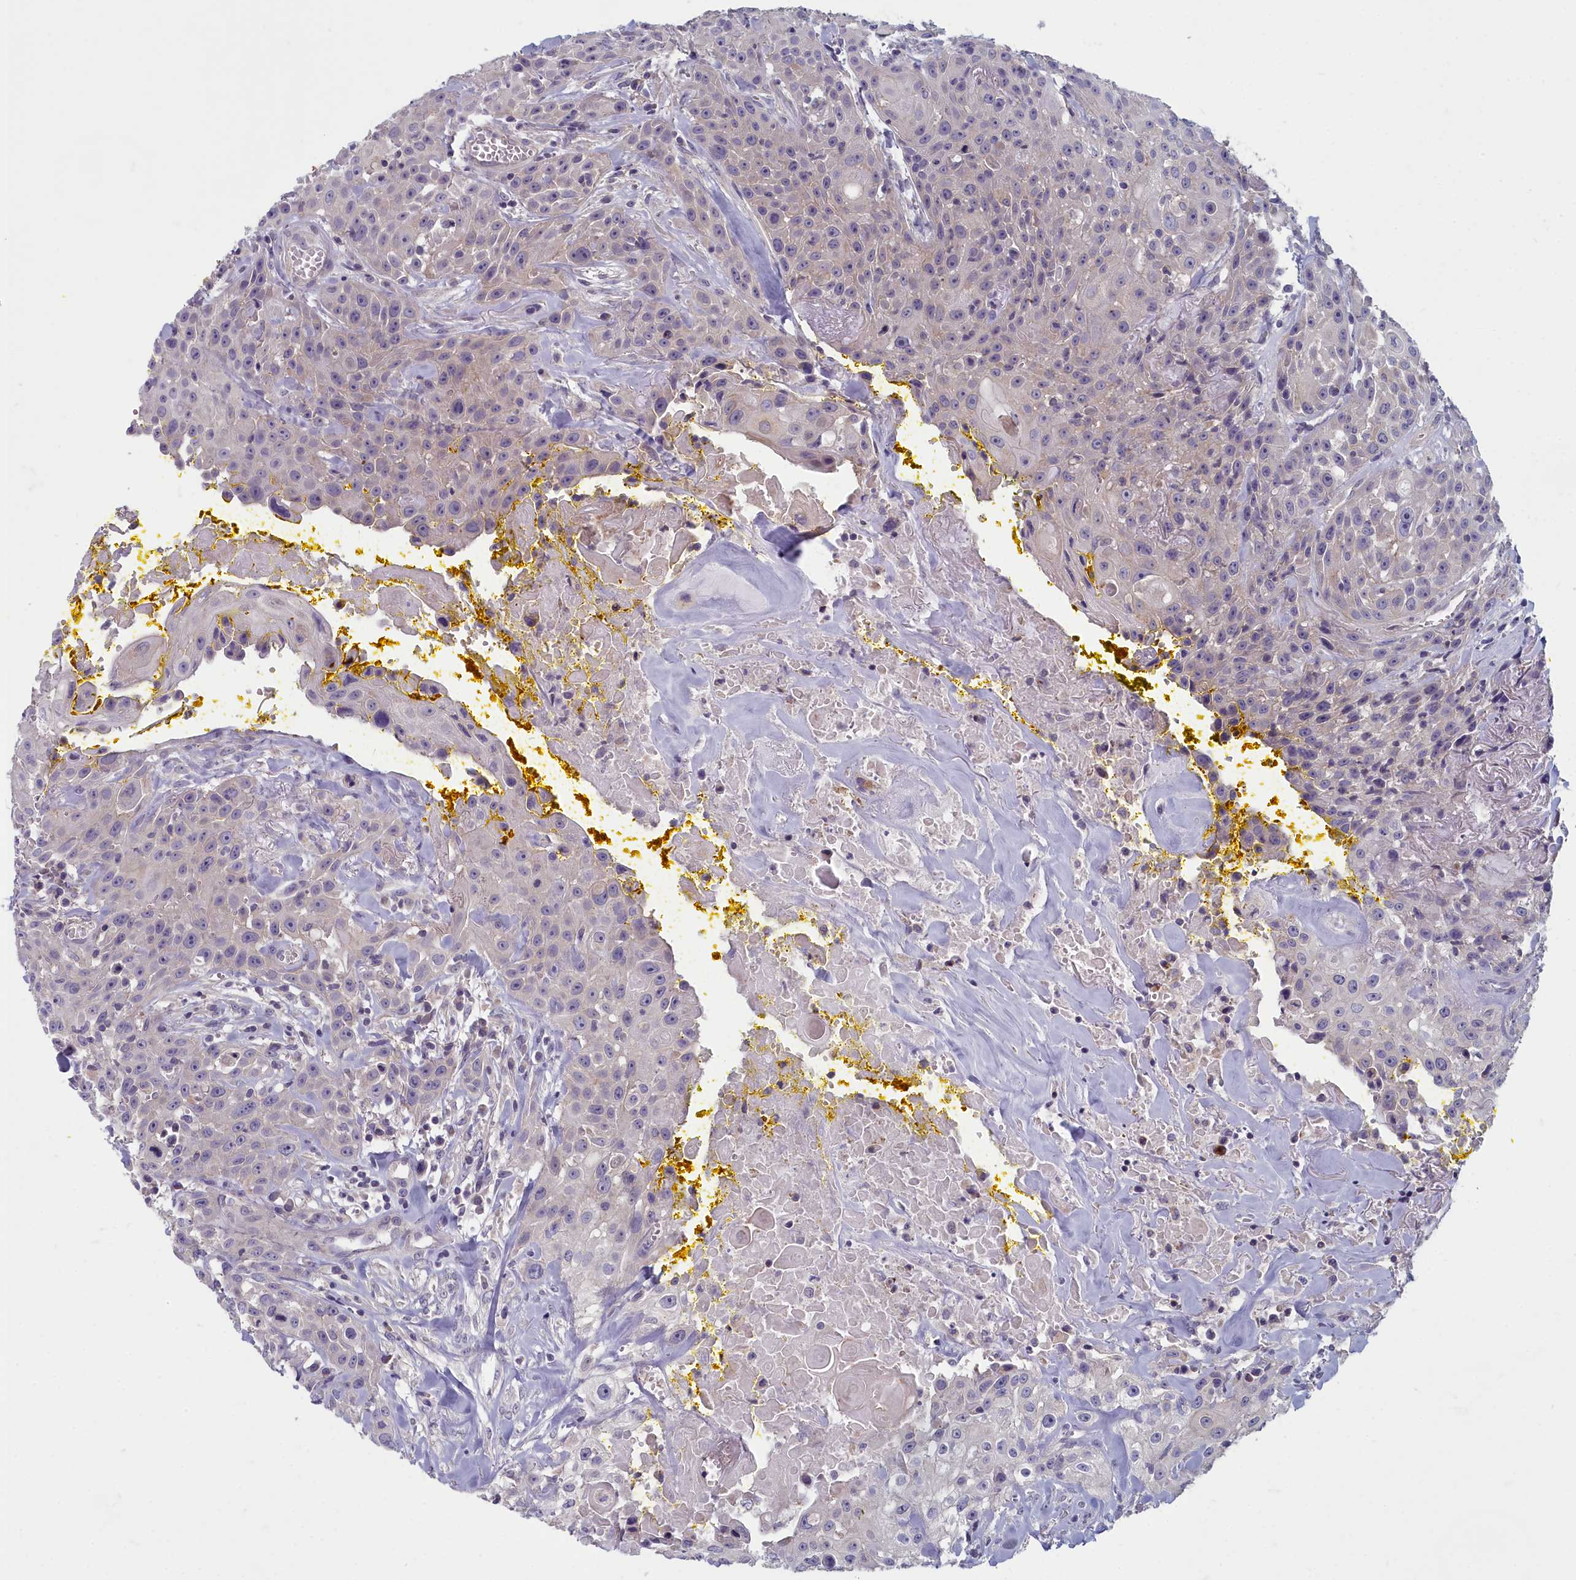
{"staining": {"intensity": "negative", "quantity": "none", "location": "none"}, "tissue": "head and neck cancer", "cell_type": "Tumor cells", "image_type": "cancer", "snomed": [{"axis": "morphology", "description": "Squamous cell carcinoma, NOS"}, {"axis": "topography", "description": "Oral tissue"}, {"axis": "topography", "description": "Head-Neck"}], "caption": "This micrograph is of head and neck squamous cell carcinoma stained with IHC to label a protein in brown with the nuclei are counter-stained blue. There is no expression in tumor cells.", "gene": "INSYN2A", "patient": {"sex": "female", "age": 82}}